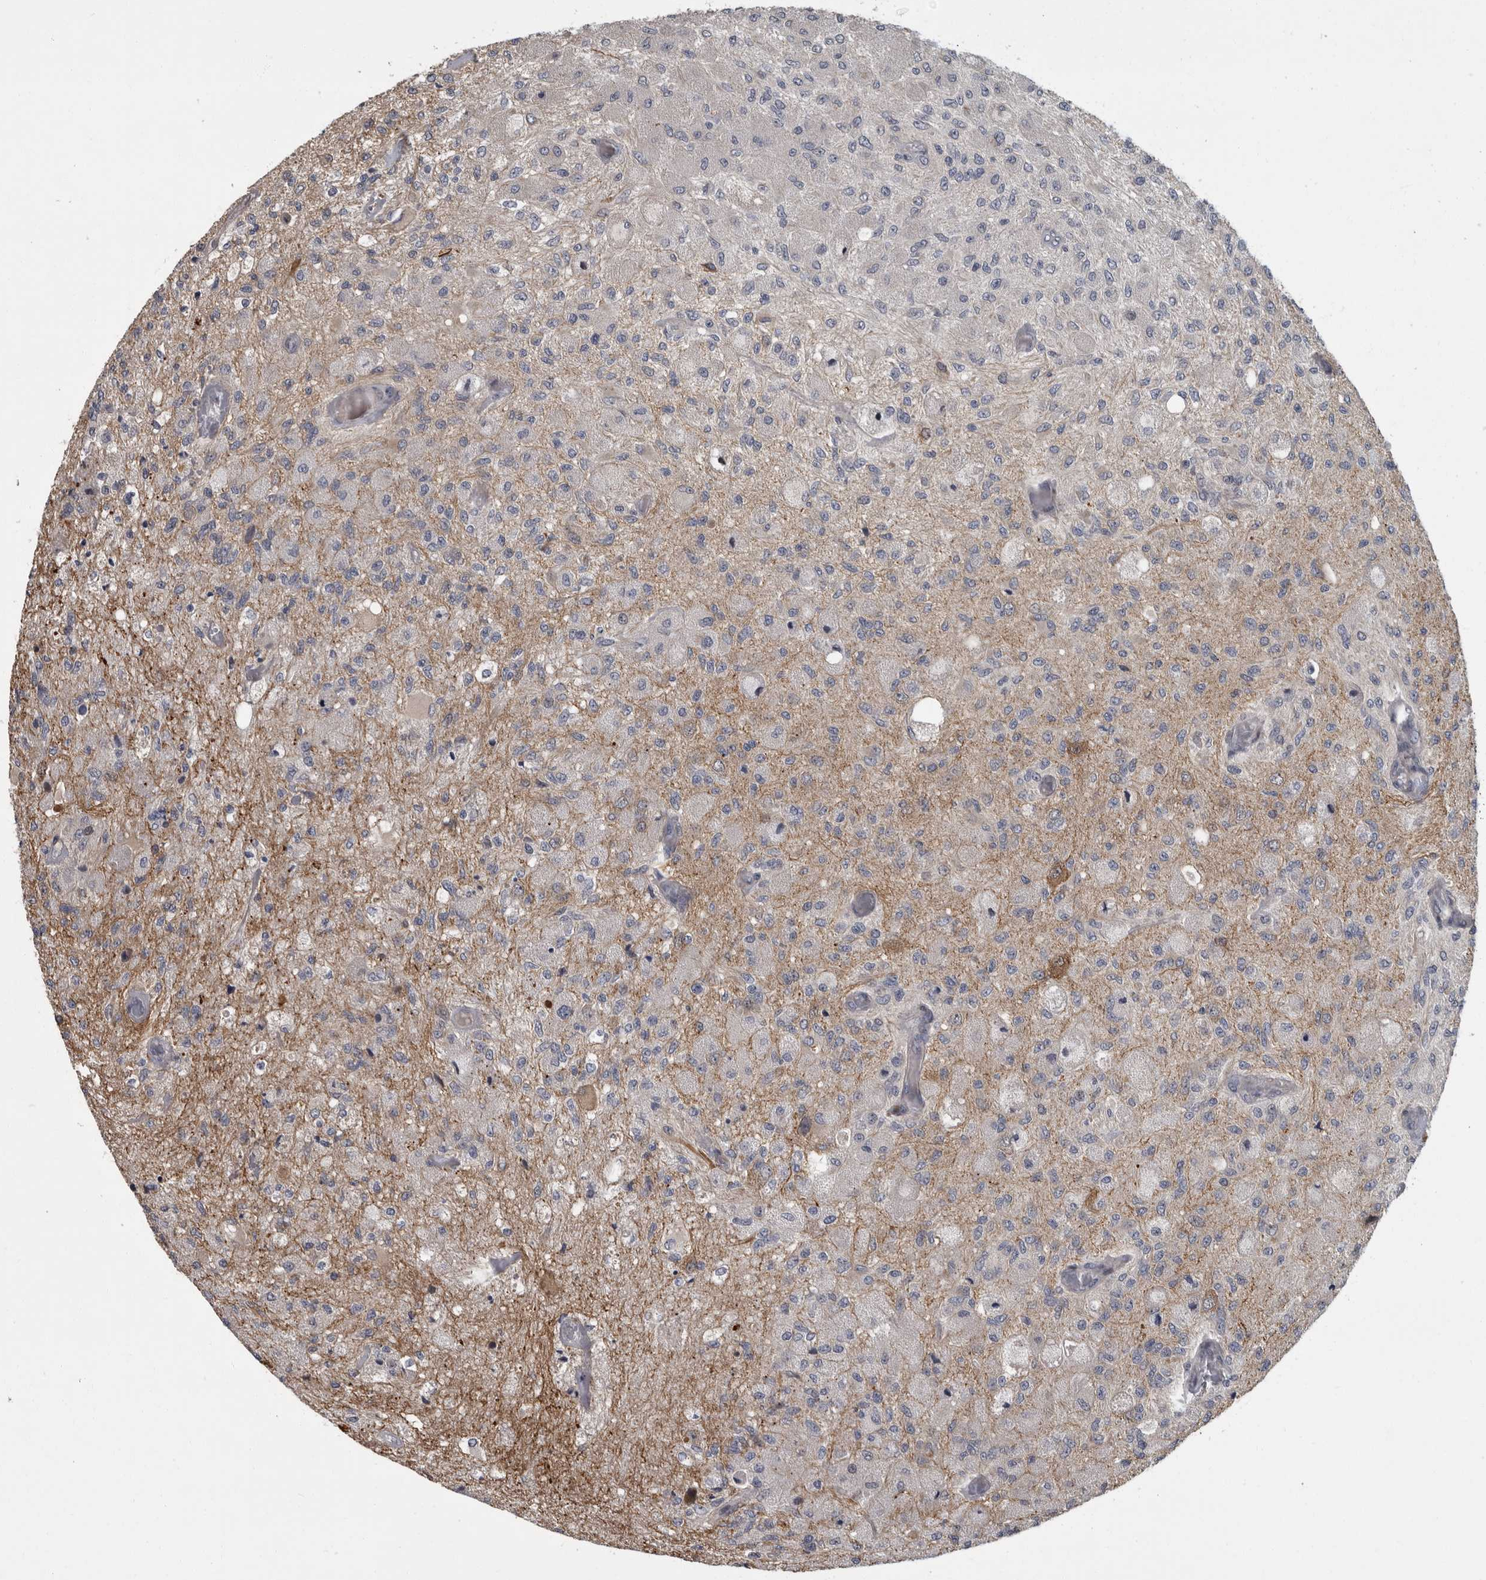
{"staining": {"intensity": "negative", "quantity": "none", "location": "none"}, "tissue": "glioma", "cell_type": "Tumor cells", "image_type": "cancer", "snomed": [{"axis": "morphology", "description": "Normal tissue, NOS"}, {"axis": "morphology", "description": "Glioma, malignant, High grade"}, {"axis": "topography", "description": "Cerebral cortex"}], "caption": "Tumor cells show no significant protein expression in high-grade glioma (malignant).", "gene": "PDE7A", "patient": {"sex": "male", "age": 77}}